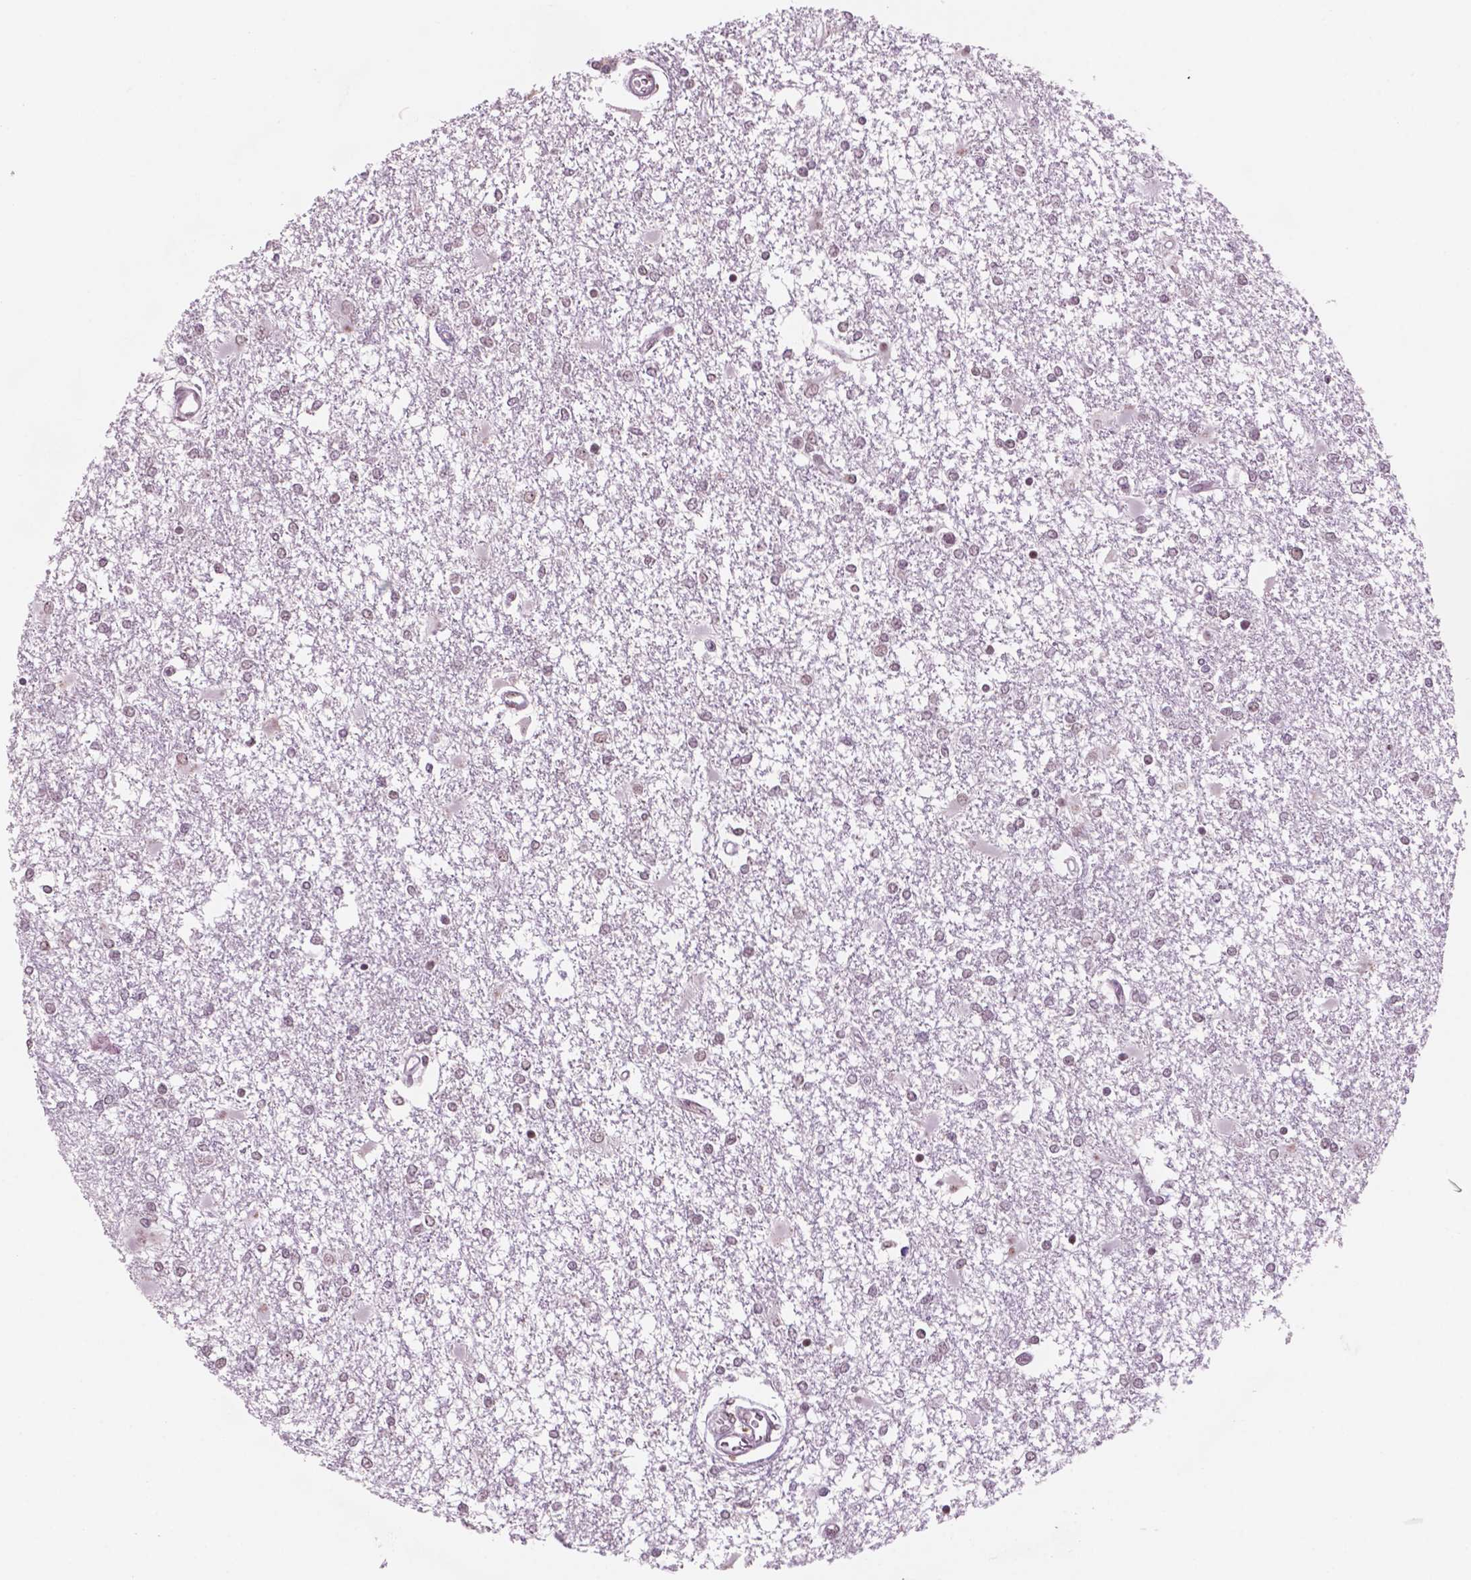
{"staining": {"intensity": "negative", "quantity": "none", "location": "none"}, "tissue": "glioma", "cell_type": "Tumor cells", "image_type": "cancer", "snomed": [{"axis": "morphology", "description": "Glioma, malignant, High grade"}, {"axis": "topography", "description": "Cerebral cortex"}], "caption": "Immunohistochemistry (IHC) of human malignant glioma (high-grade) shows no positivity in tumor cells.", "gene": "POLR2E", "patient": {"sex": "male", "age": 79}}